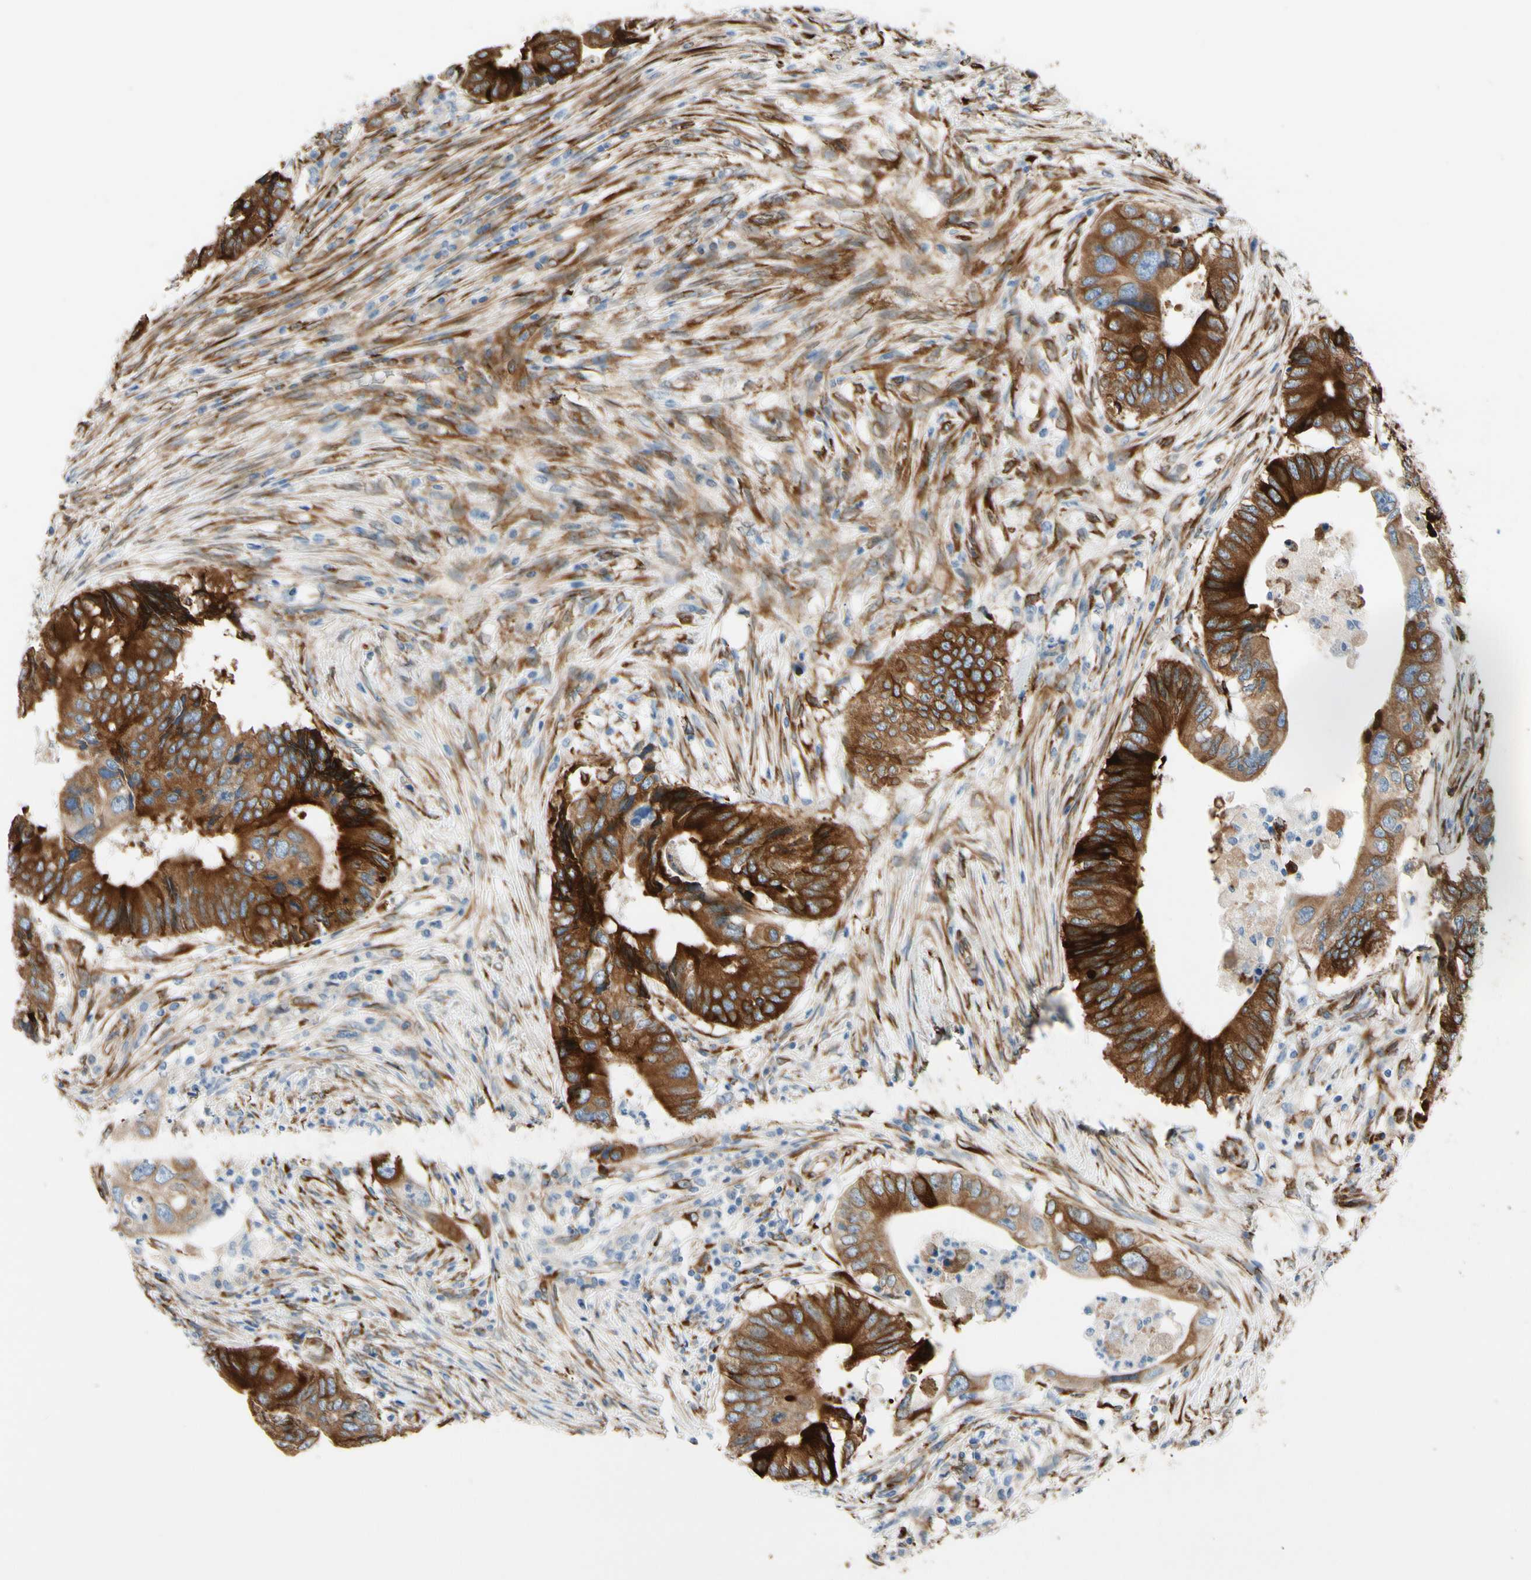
{"staining": {"intensity": "strong", "quantity": ">75%", "location": "cytoplasmic/membranous"}, "tissue": "colorectal cancer", "cell_type": "Tumor cells", "image_type": "cancer", "snomed": [{"axis": "morphology", "description": "Adenocarcinoma, NOS"}, {"axis": "topography", "description": "Colon"}], "caption": "Adenocarcinoma (colorectal) tissue demonstrates strong cytoplasmic/membranous expression in about >75% of tumor cells", "gene": "FKBP7", "patient": {"sex": "male", "age": 71}}